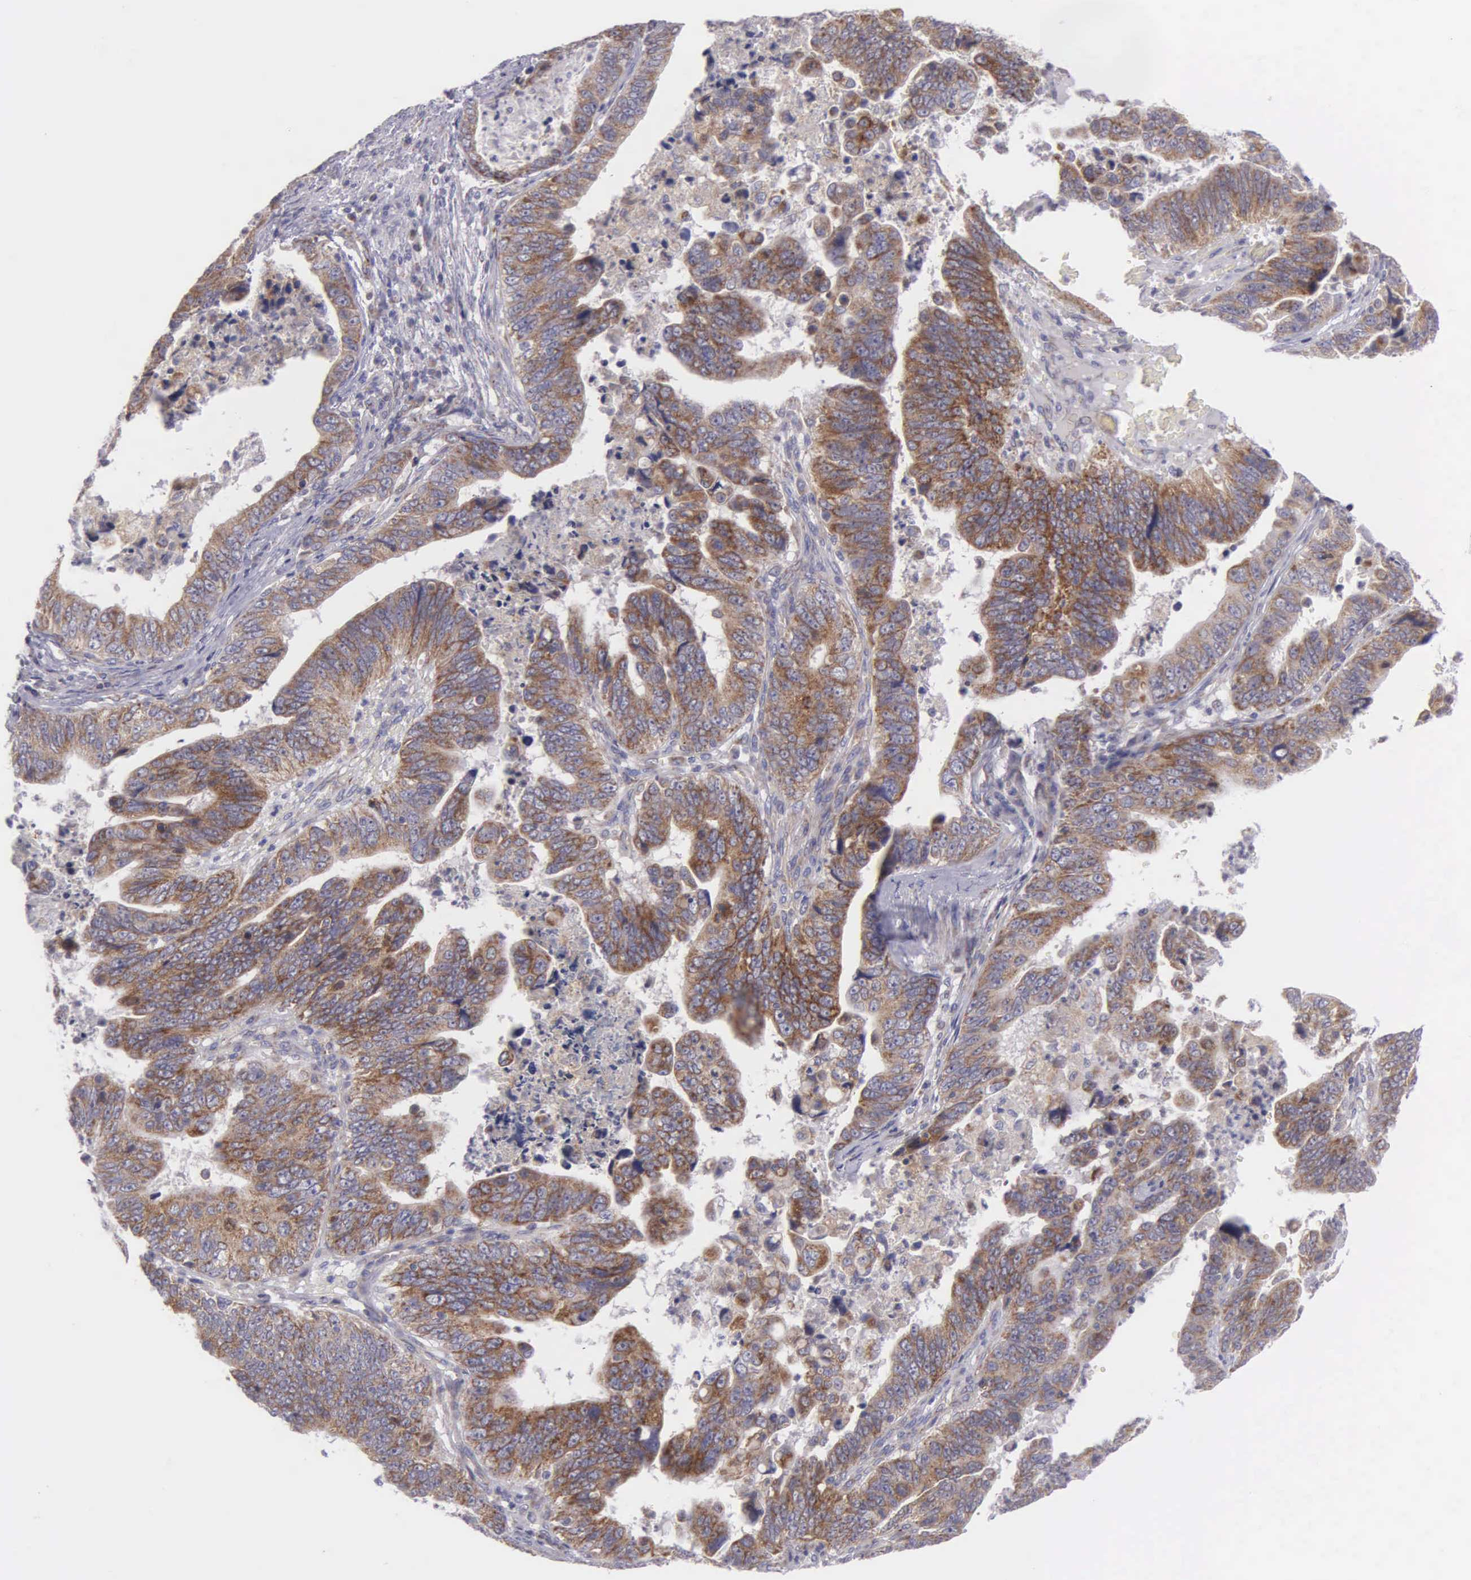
{"staining": {"intensity": "moderate", "quantity": ">75%", "location": "cytoplasmic/membranous"}, "tissue": "stomach cancer", "cell_type": "Tumor cells", "image_type": "cancer", "snomed": [{"axis": "morphology", "description": "Adenocarcinoma, NOS"}, {"axis": "topography", "description": "Stomach, upper"}], "caption": "Stomach adenocarcinoma stained with a protein marker reveals moderate staining in tumor cells.", "gene": "SYNJ2BP", "patient": {"sex": "female", "age": 50}}